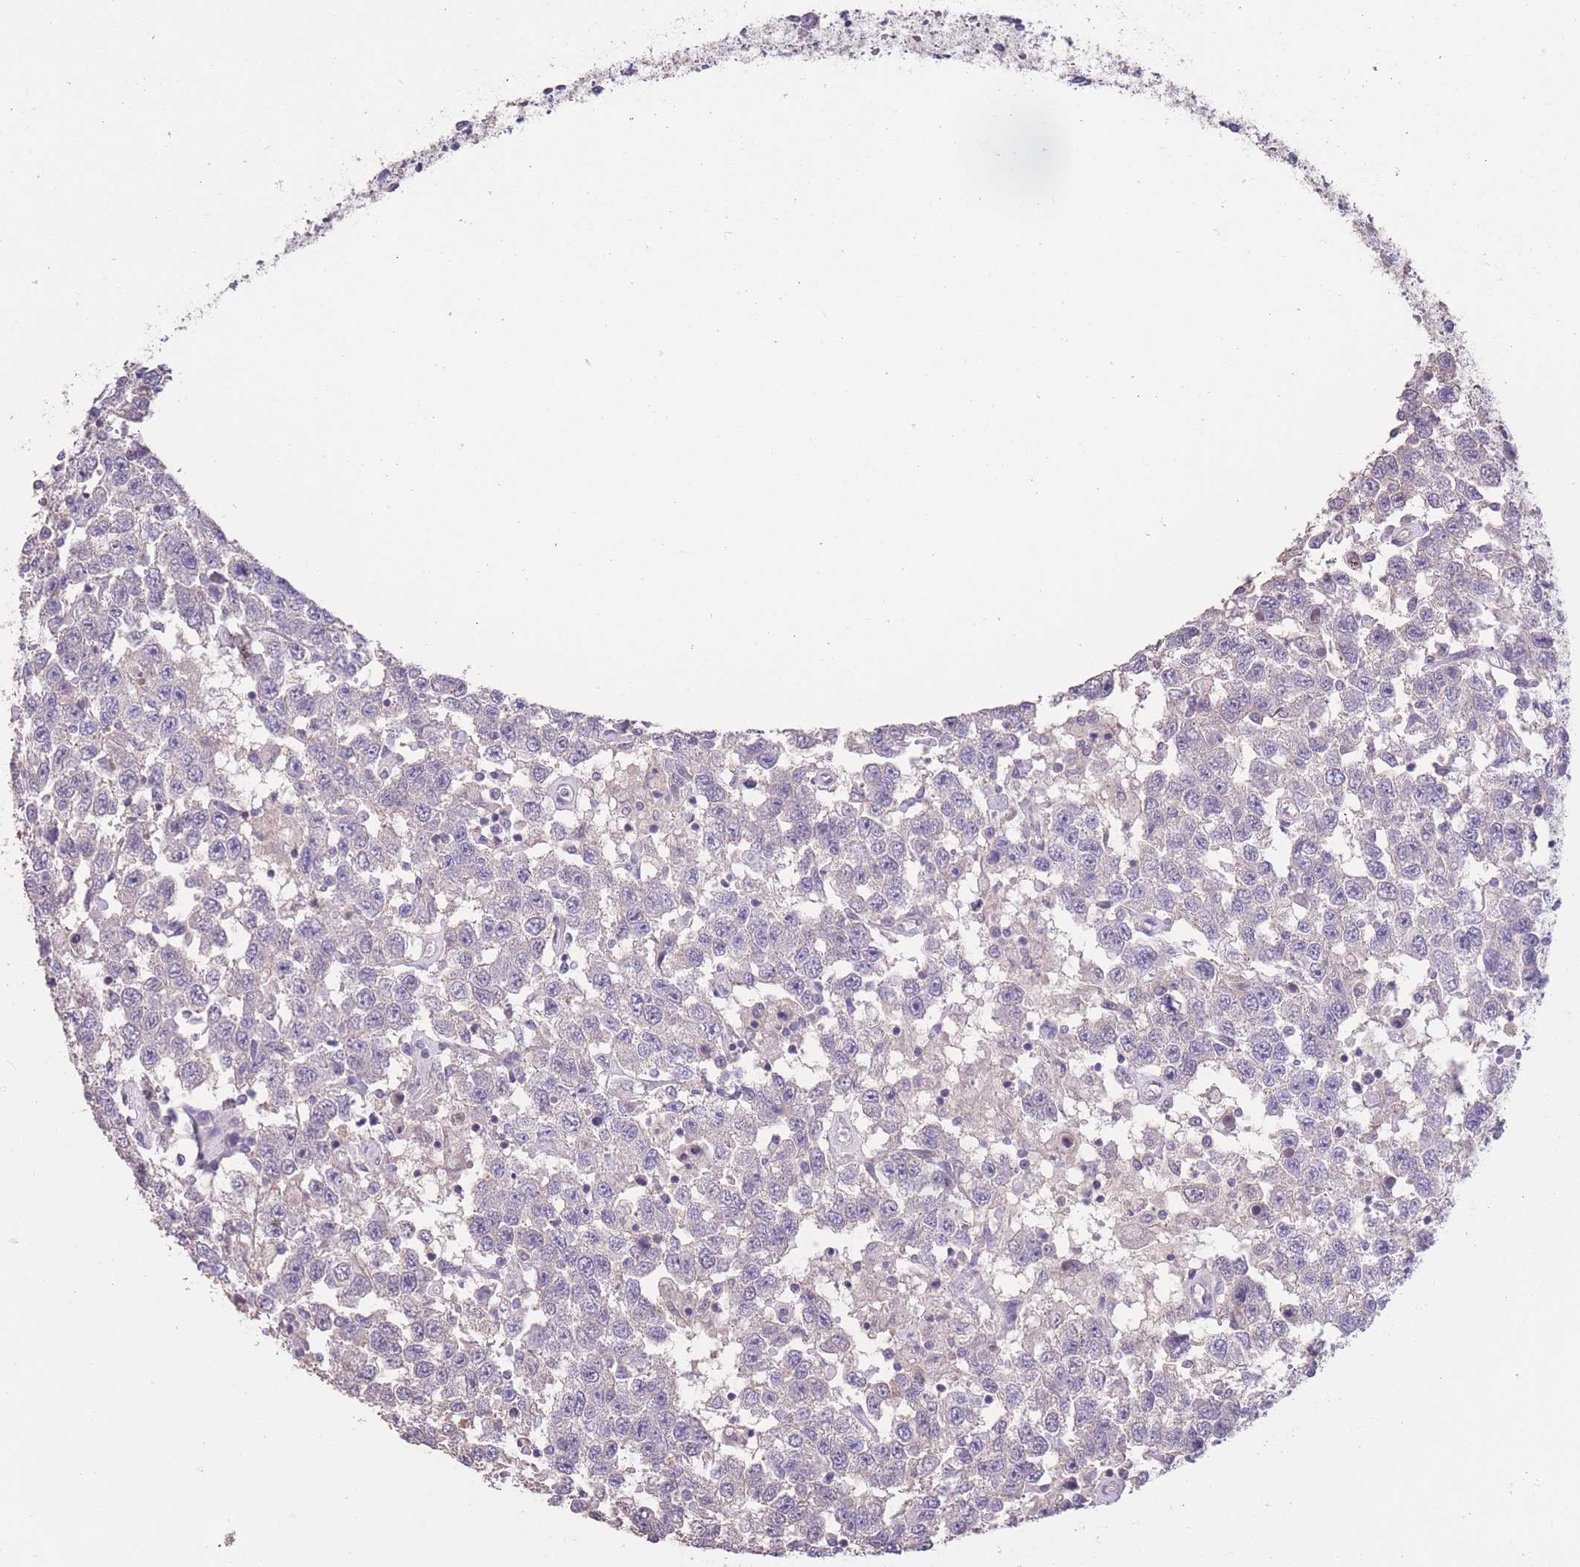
{"staining": {"intensity": "negative", "quantity": "none", "location": "none"}, "tissue": "testis cancer", "cell_type": "Tumor cells", "image_type": "cancer", "snomed": [{"axis": "morphology", "description": "Seminoma, NOS"}, {"axis": "topography", "description": "Testis"}], "caption": "Tumor cells are negative for brown protein staining in testis seminoma.", "gene": "RSPH10B", "patient": {"sex": "male", "age": 41}}